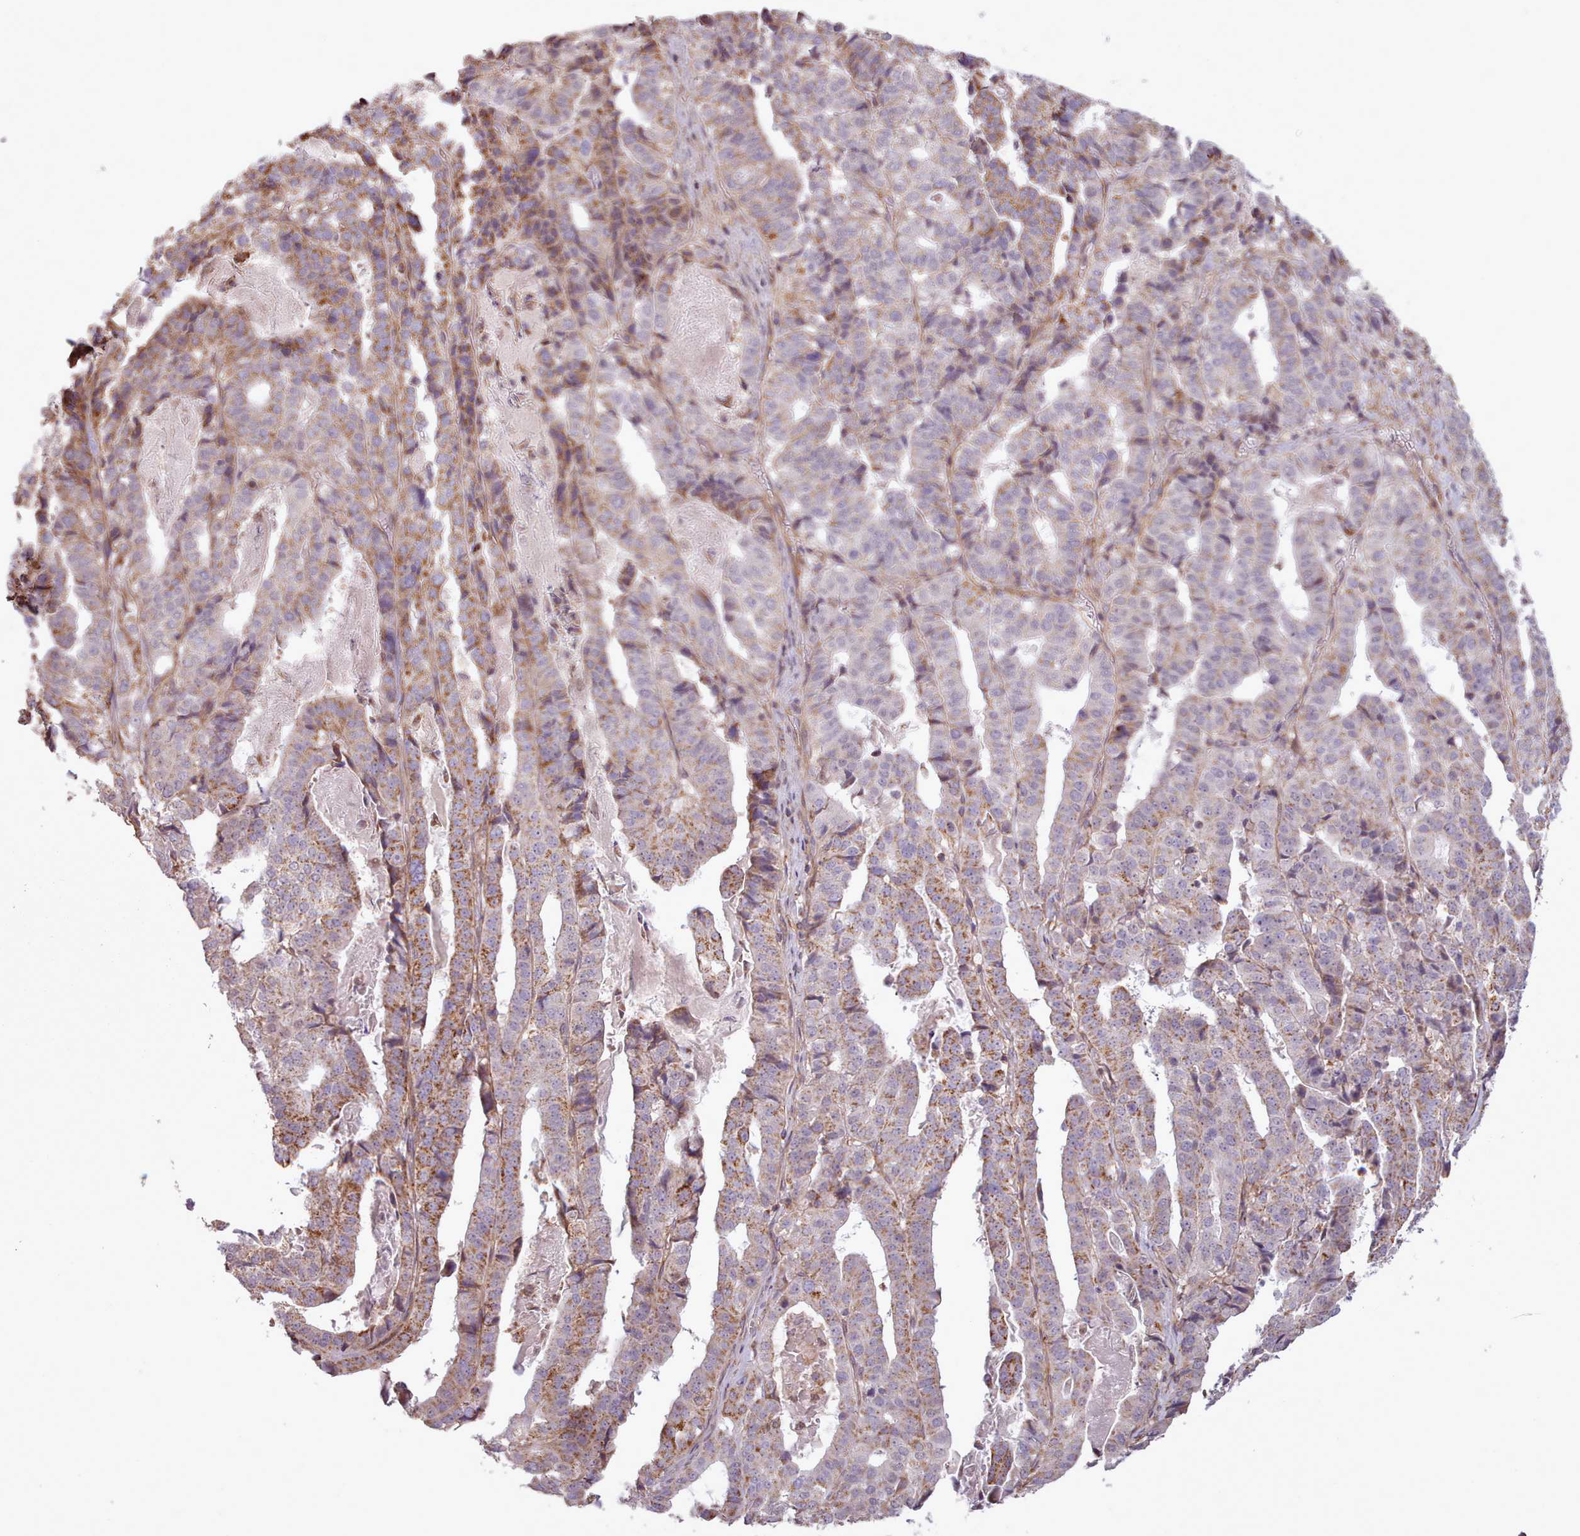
{"staining": {"intensity": "moderate", "quantity": ">75%", "location": "cytoplasmic/membranous"}, "tissue": "stomach cancer", "cell_type": "Tumor cells", "image_type": "cancer", "snomed": [{"axis": "morphology", "description": "Adenocarcinoma, NOS"}, {"axis": "topography", "description": "Stomach"}], "caption": "A brown stain labels moderate cytoplasmic/membranous staining of a protein in adenocarcinoma (stomach) tumor cells.", "gene": "ZMYM4", "patient": {"sex": "male", "age": 48}}